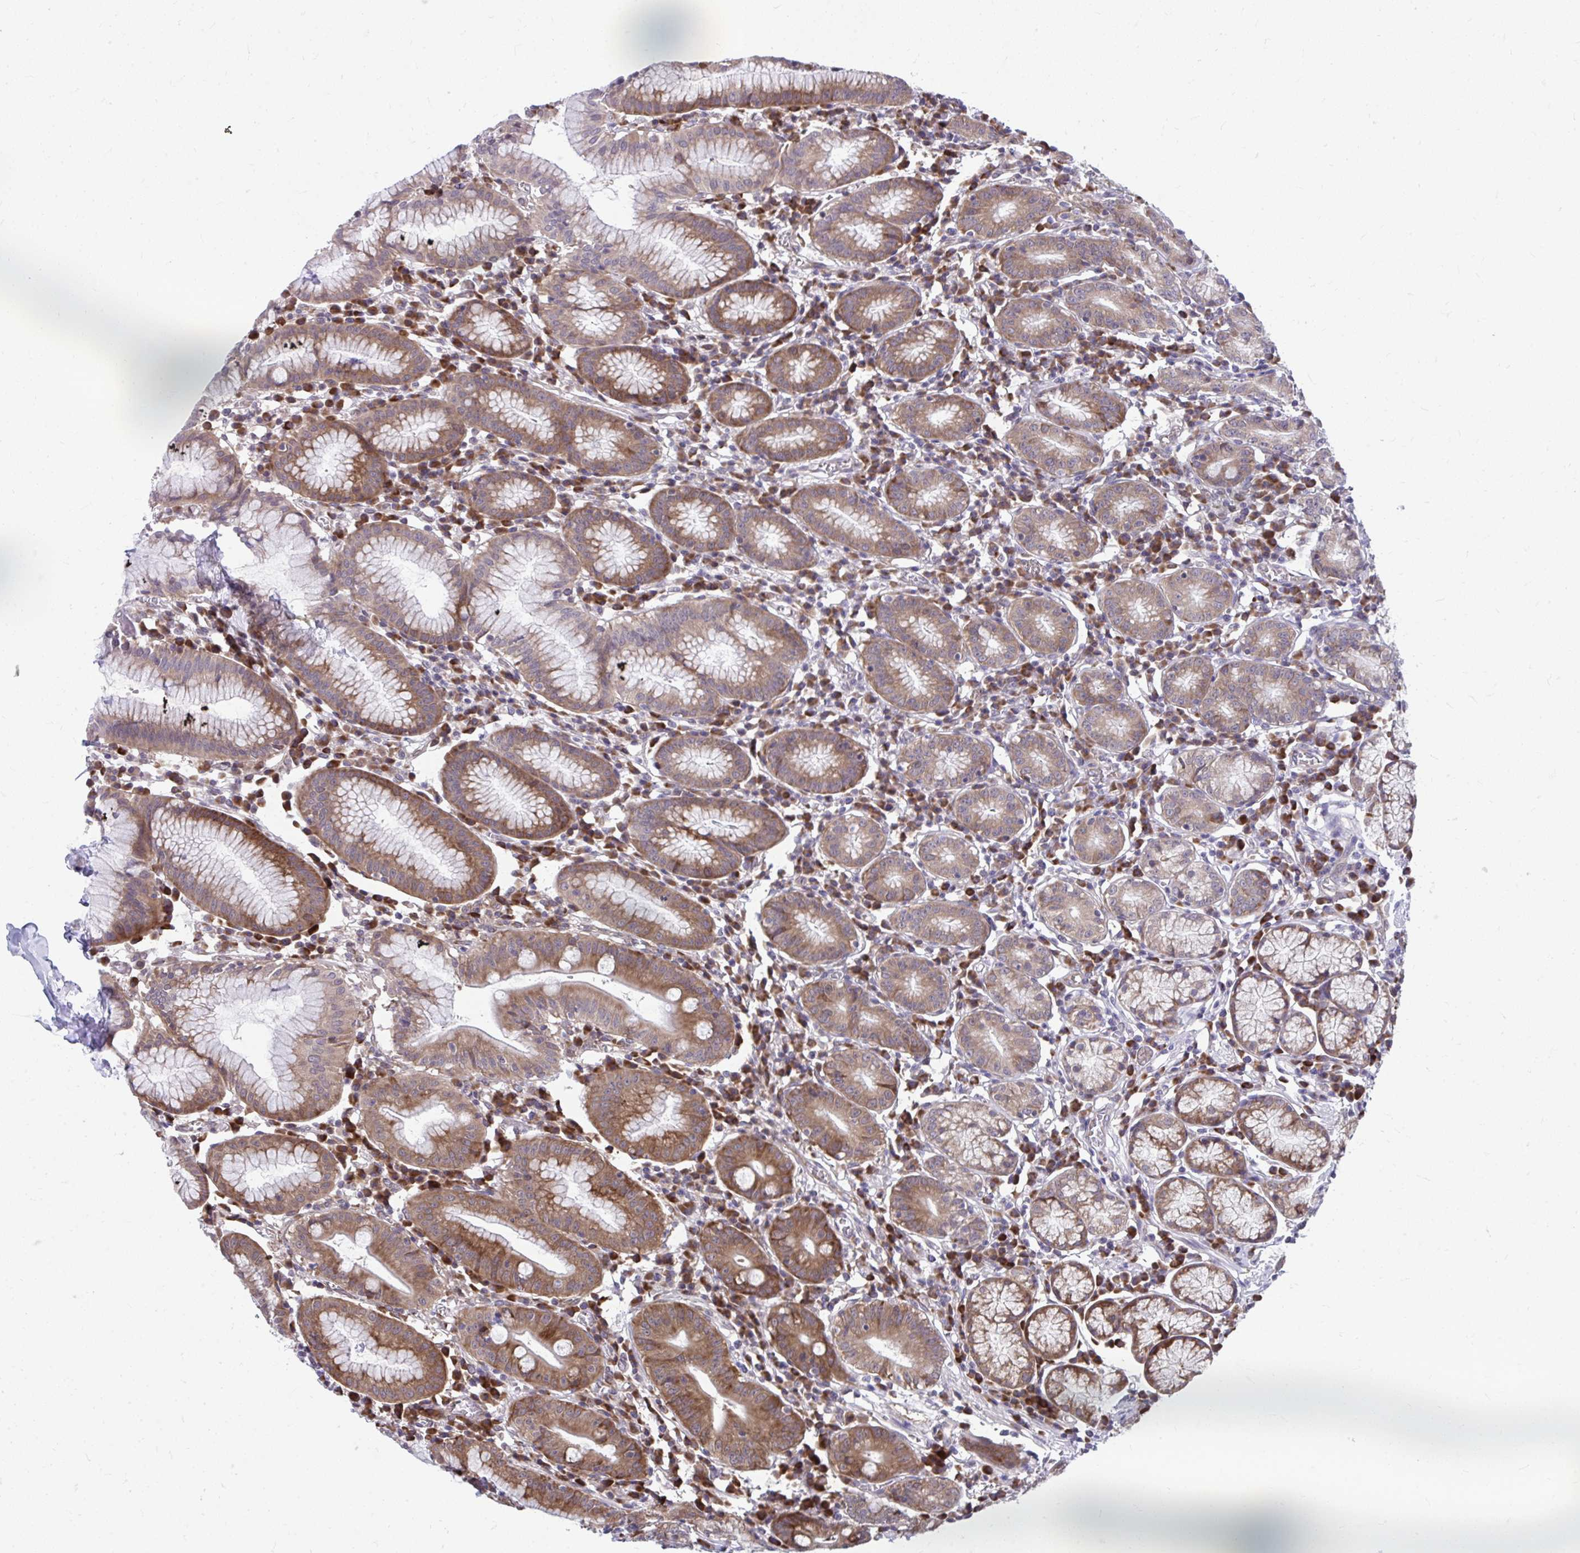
{"staining": {"intensity": "moderate", "quantity": "25%-75%", "location": "cytoplasmic/membranous"}, "tissue": "stomach", "cell_type": "Glandular cells", "image_type": "normal", "snomed": [{"axis": "morphology", "description": "Normal tissue, NOS"}, {"axis": "topography", "description": "Stomach"}], "caption": "This image exhibits unremarkable stomach stained with immunohistochemistry (IHC) to label a protein in brown. The cytoplasmic/membranous of glandular cells show moderate positivity for the protein. Nuclei are counter-stained blue.", "gene": "SELENON", "patient": {"sex": "male", "age": 55}}